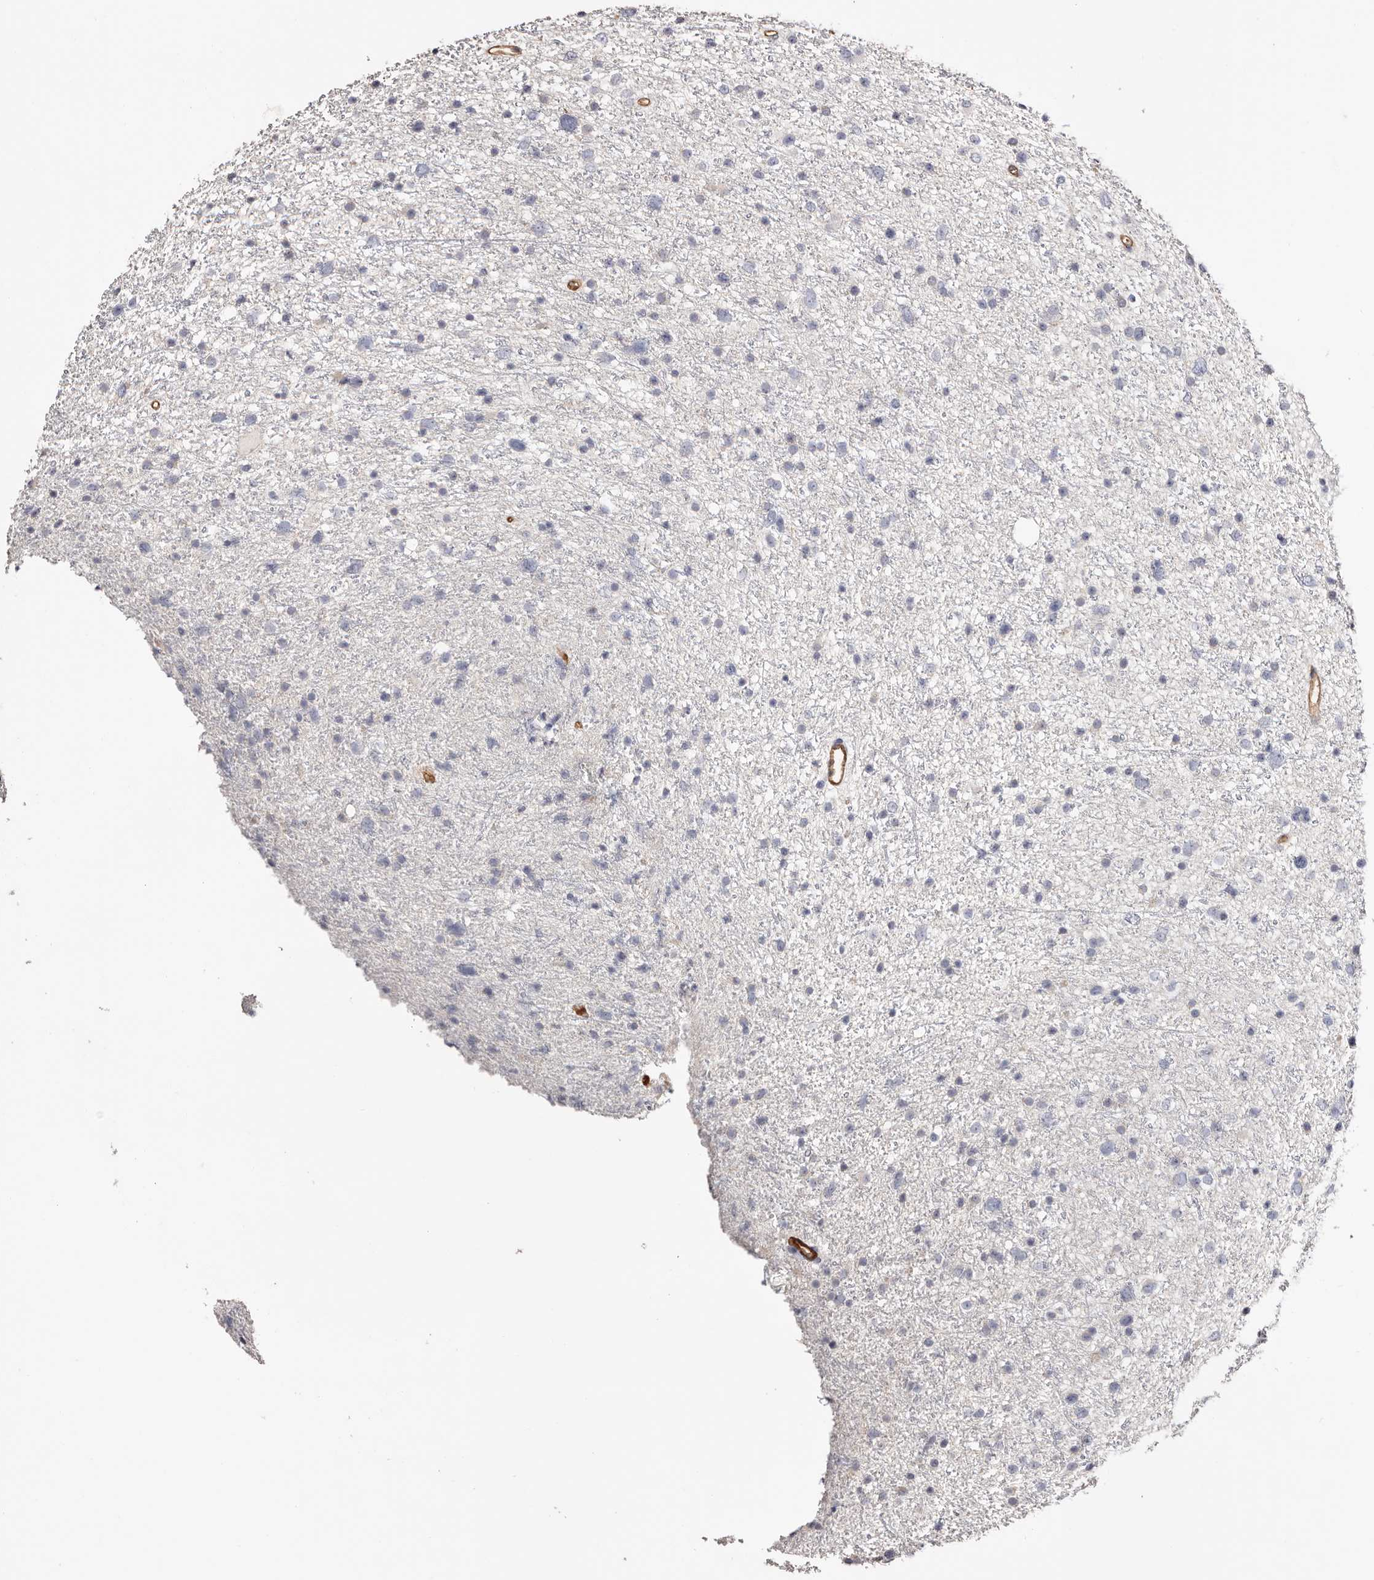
{"staining": {"intensity": "negative", "quantity": "none", "location": "none"}, "tissue": "glioma", "cell_type": "Tumor cells", "image_type": "cancer", "snomed": [{"axis": "morphology", "description": "Glioma, malignant, Low grade"}, {"axis": "topography", "description": "Cerebral cortex"}], "caption": "DAB immunohistochemical staining of human glioma demonstrates no significant expression in tumor cells.", "gene": "TGM2", "patient": {"sex": "female", "age": 39}}